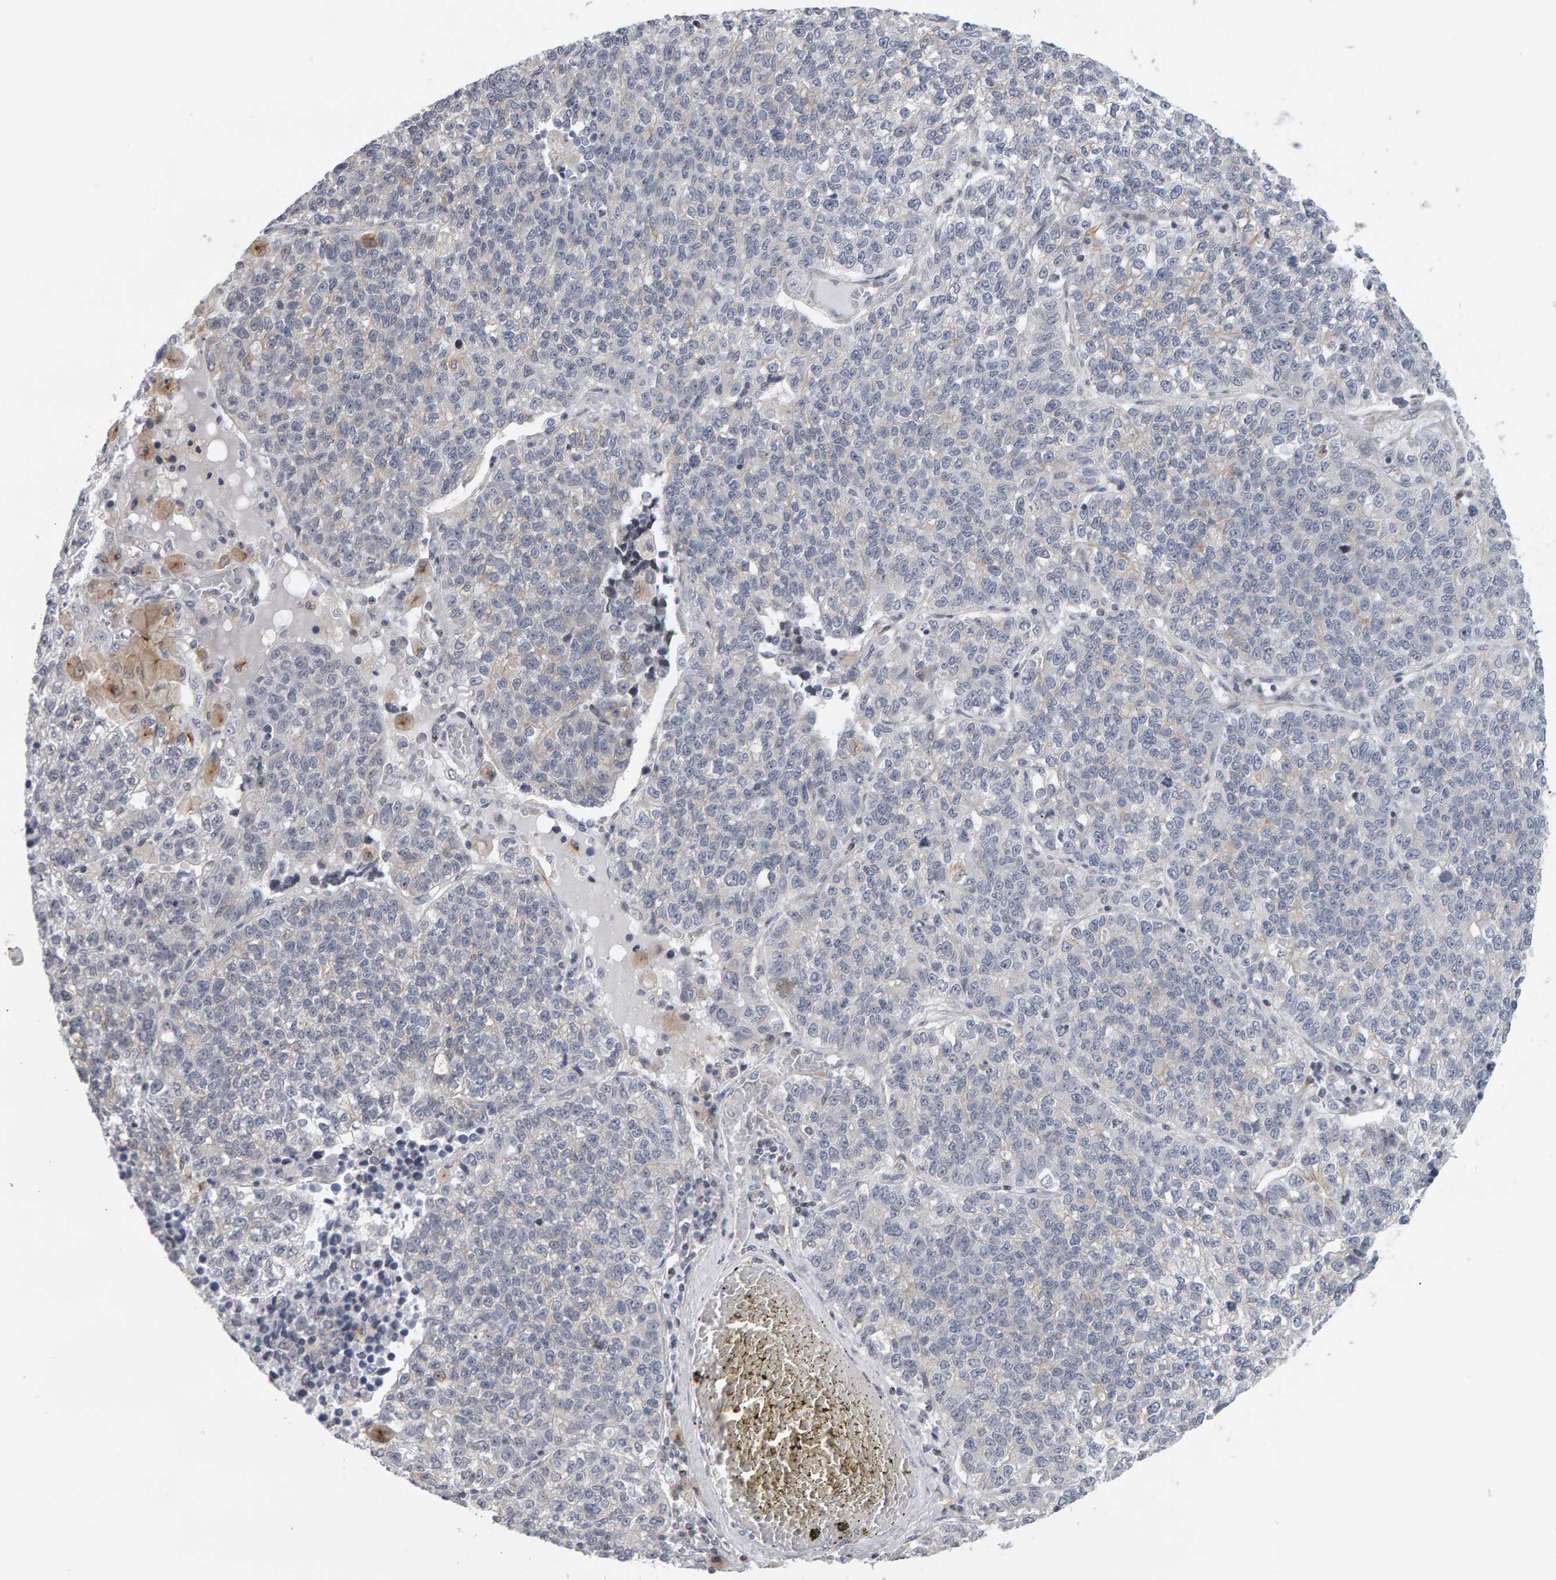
{"staining": {"intensity": "negative", "quantity": "none", "location": "none"}, "tissue": "lung cancer", "cell_type": "Tumor cells", "image_type": "cancer", "snomed": [{"axis": "morphology", "description": "Adenocarcinoma, NOS"}, {"axis": "topography", "description": "Lung"}], "caption": "Immunohistochemistry (IHC) of human lung cancer (adenocarcinoma) exhibits no staining in tumor cells.", "gene": "MSRA", "patient": {"sex": "male", "age": 49}}